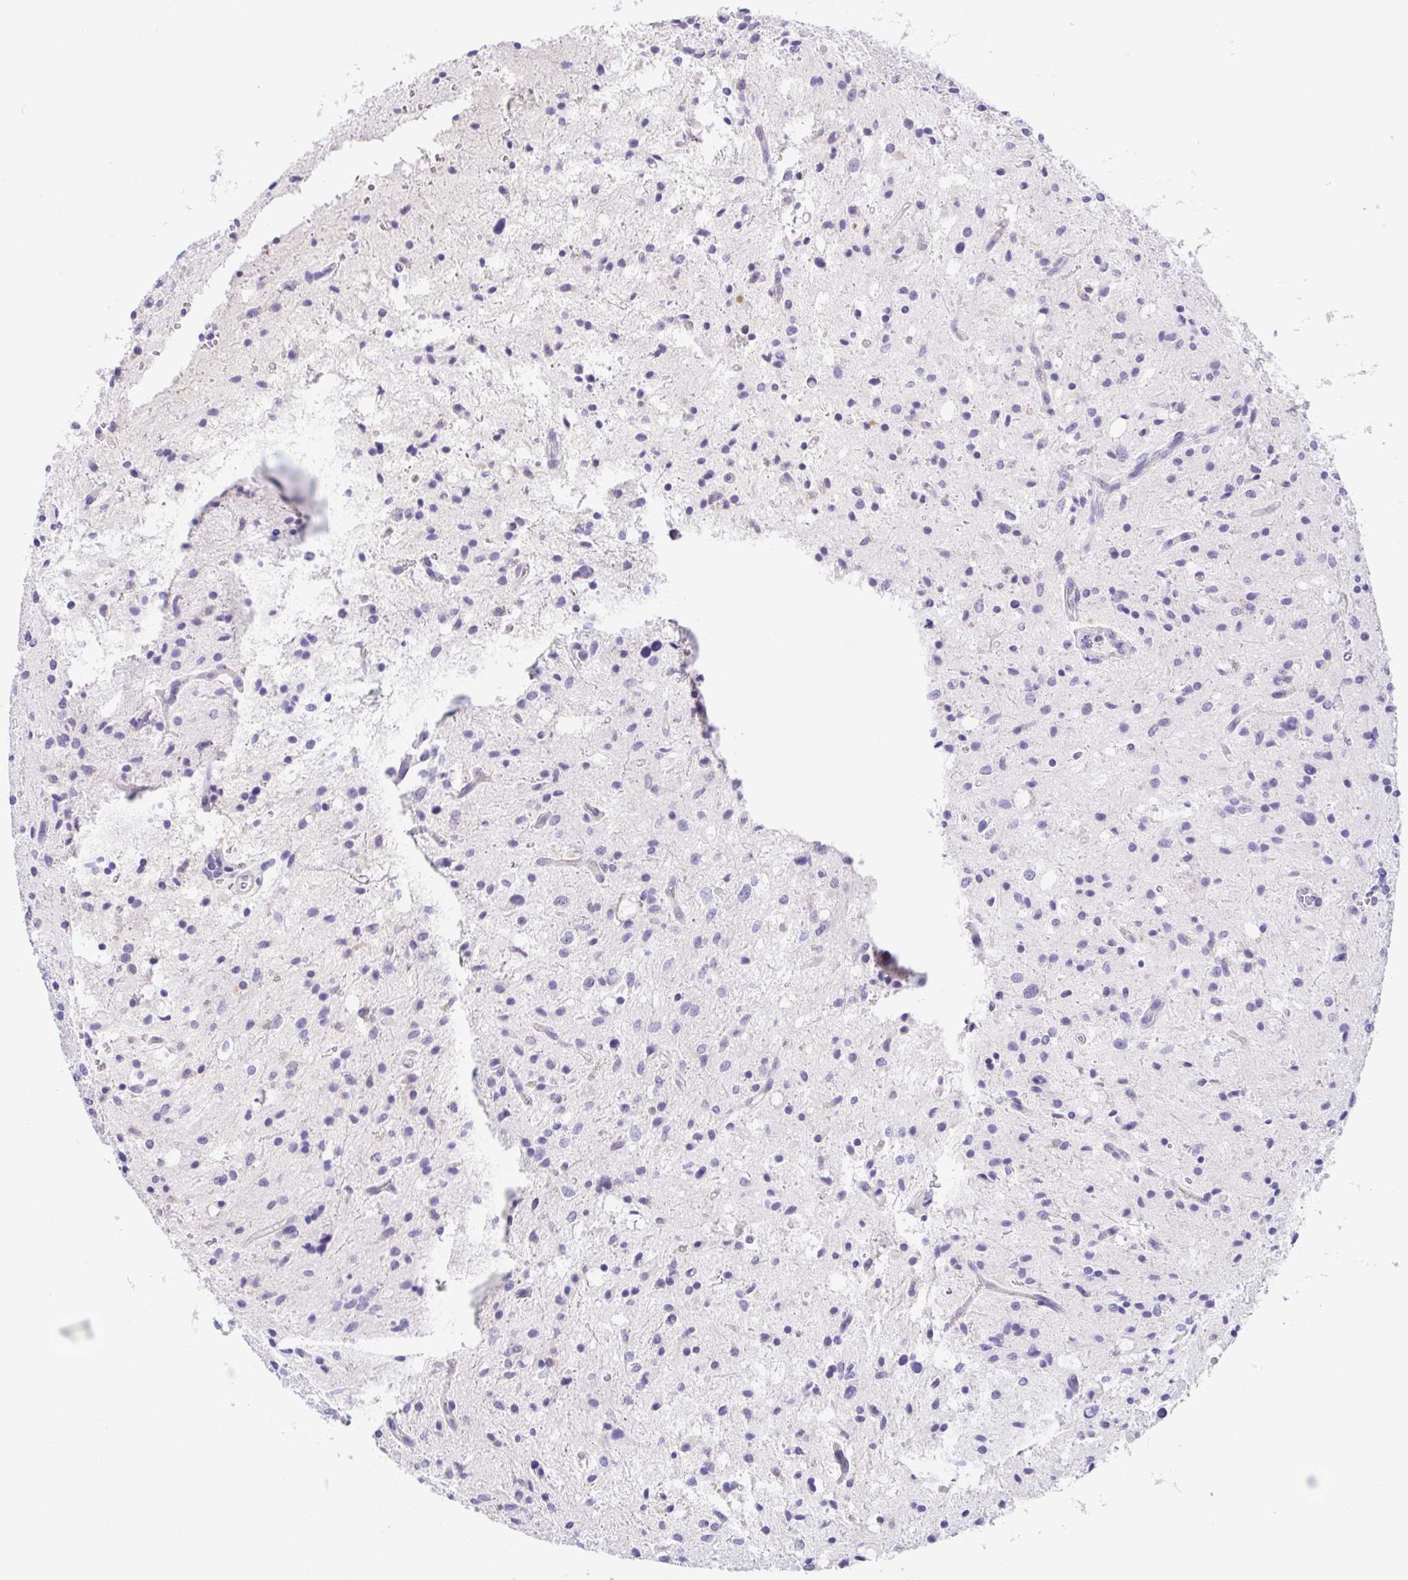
{"staining": {"intensity": "negative", "quantity": "none", "location": "none"}, "tissue": "glioma", "cell_type": "Tumor cells", "image_type": "cancer", "snomed": [{"axis": "morphology", "description": "Glioma, malignant, Low grade"}, {"axis": "topography", "description": "Brain"}], "caption": "This is an immunohistochemistry (IHC) histopathology image of human glioma. There is no positivity in tumor cells.", "gene": "KRTDAP", "patient": {"sex": "female", "age": 58}}